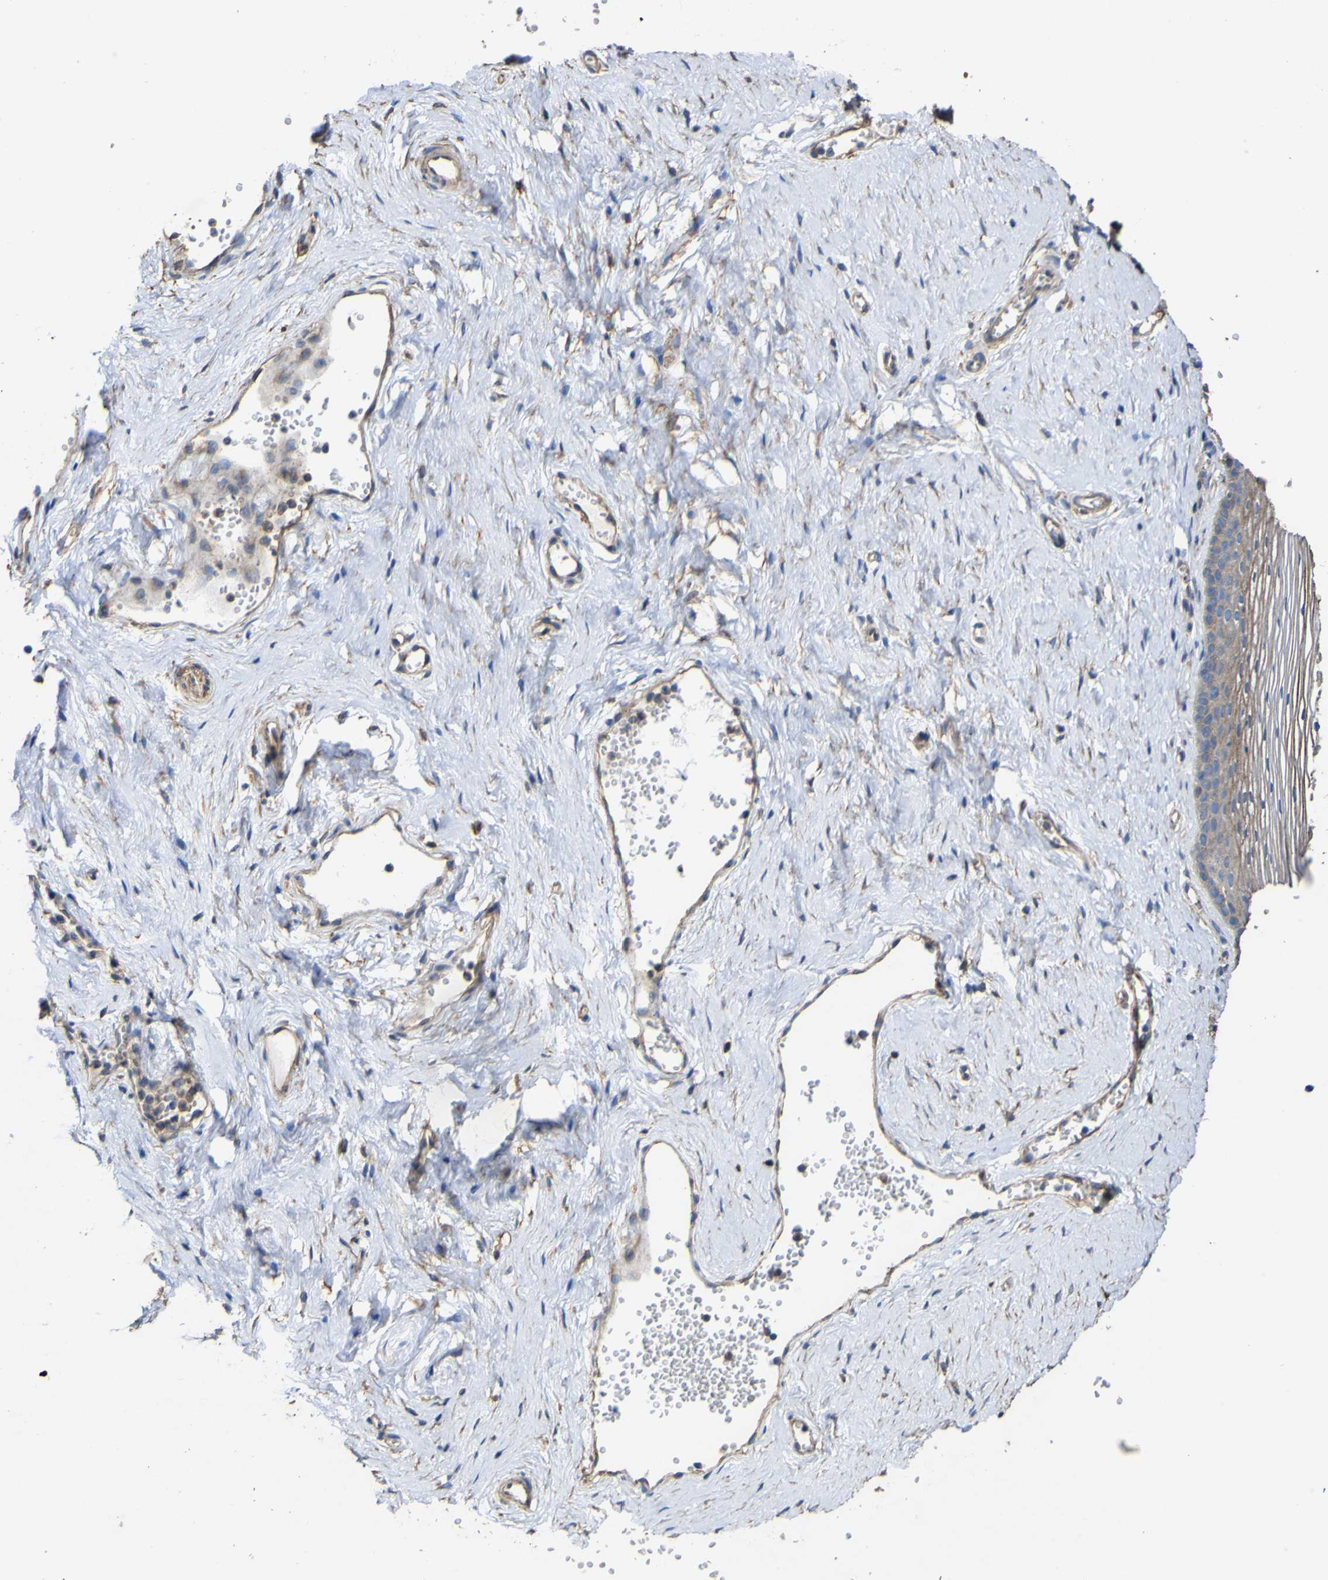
{"staining": {"intensity": "moderate", "quantity": "<25%", "location": "cytoplasmic/membranous"}, "tissue": "vagina", "cell_type": "Squamous epithelial cells", "image_type": "normal", "snomed": [{"axis": "morphology", "description": "Normal tissue, NOS"}, {"axis": "topography", "description": "Vagina"}], "caption": "A photomicrograph showing moderate cytoplasmic/membranous staining in about <25% of squamous epithelial cells in normal vagina, as visualized by brown immunohistochemical staining.", "gene": "TNFSF15", "patient": {"sex": "female", "age": 32}}